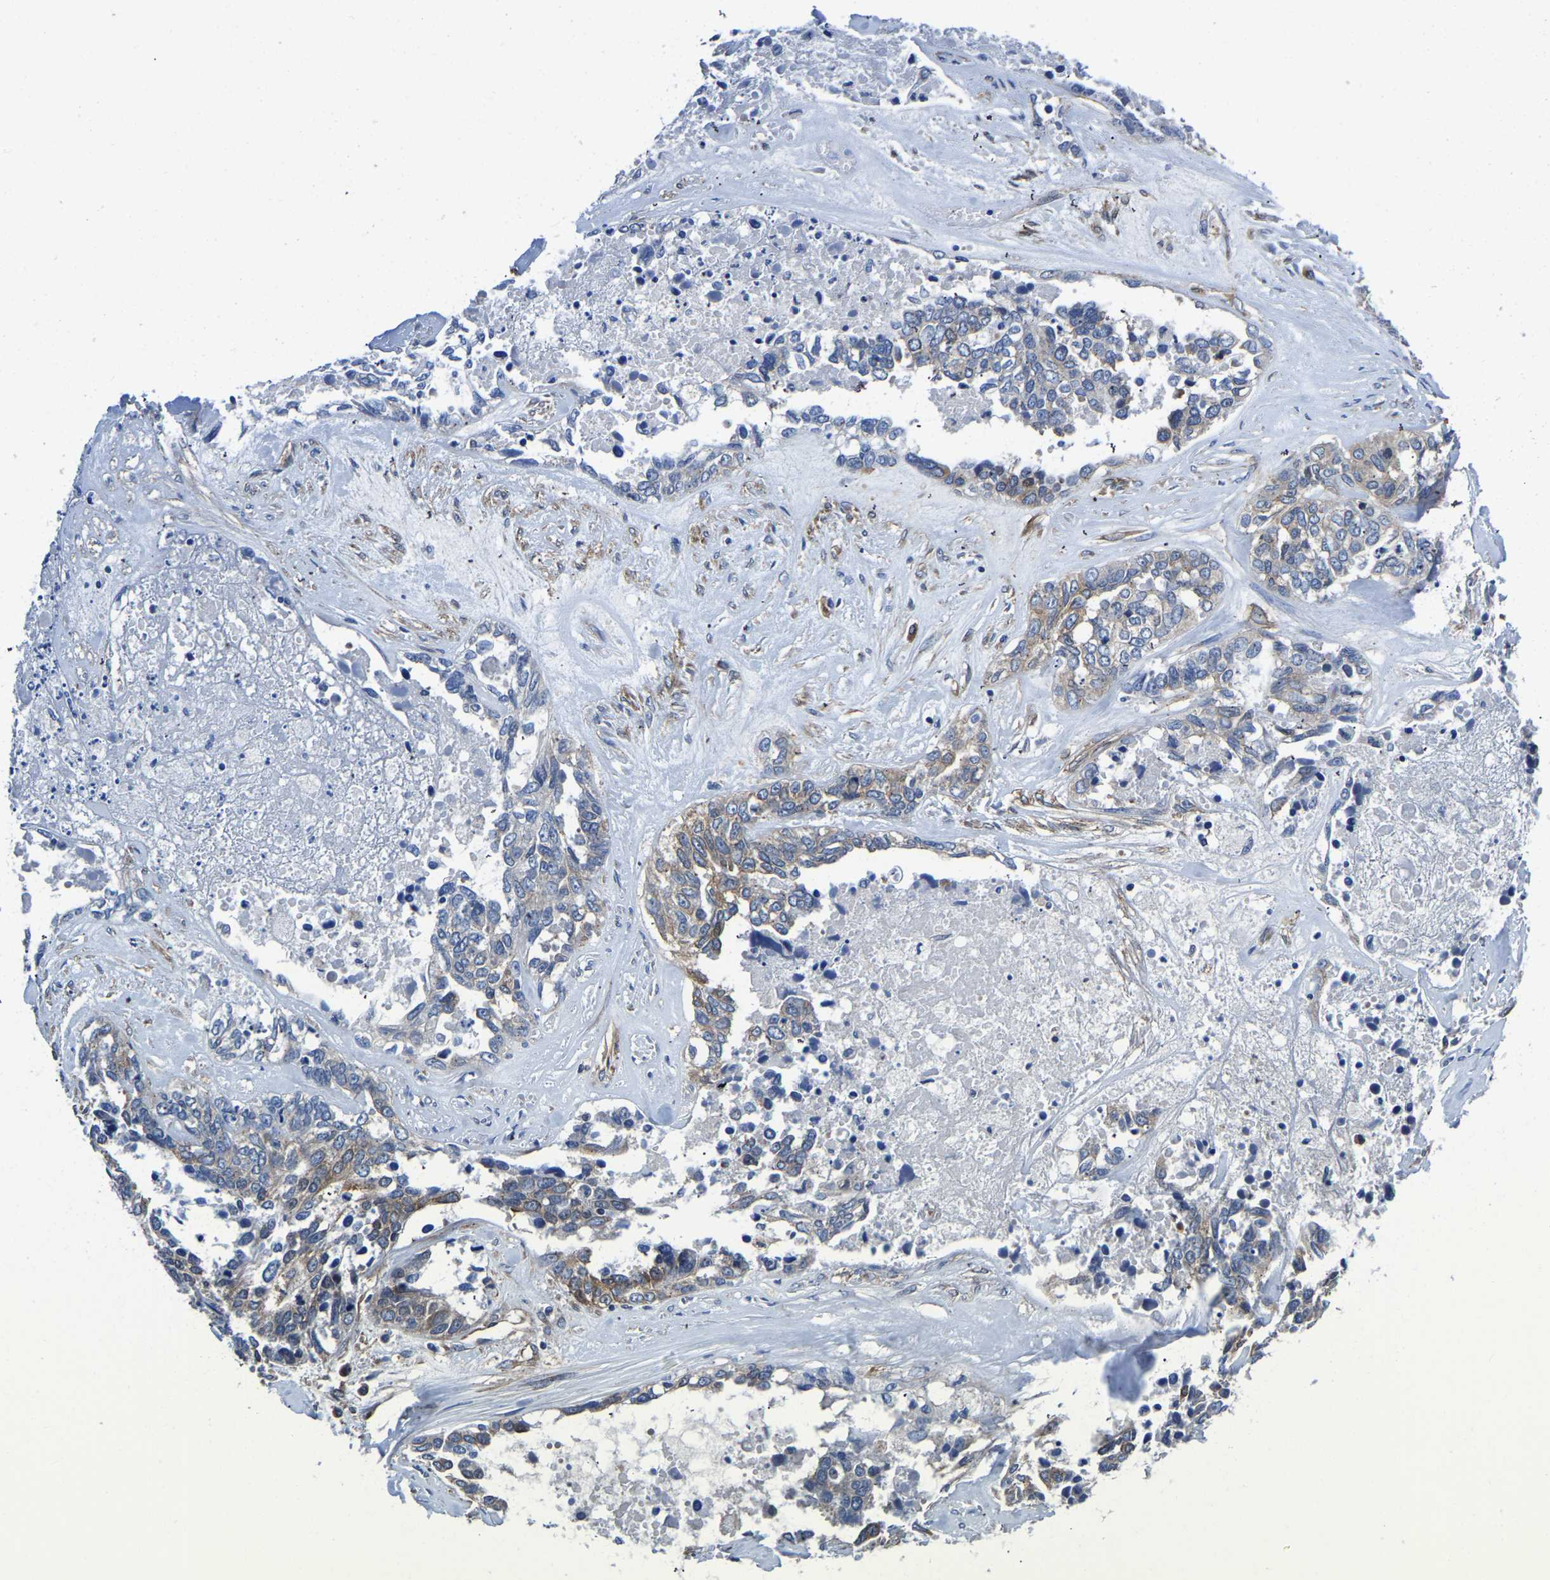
{"staining": {"intensity": "weak", "quantity": ">75%", "location": "cytoplasmic/membranous"}, "tissue": "ovarian cancer", "cell_type": "Tumor cells", "image_type": "cancer", "snomed": [{"axis": "morphology", "description": "Cystadenocarcinoma, serous, NOS"}, {"axis": "topography", "description": "Ovary"}], "caption": "This image exhibits immunohistochemistry staining of ovarian cancer (serous cystadenocarcinoma), with low weak cytoplasmic/membranous positivity in about >75% of tumor cells.", "gene": "TFG", "patient": {"sex": "female", "age": 44}}